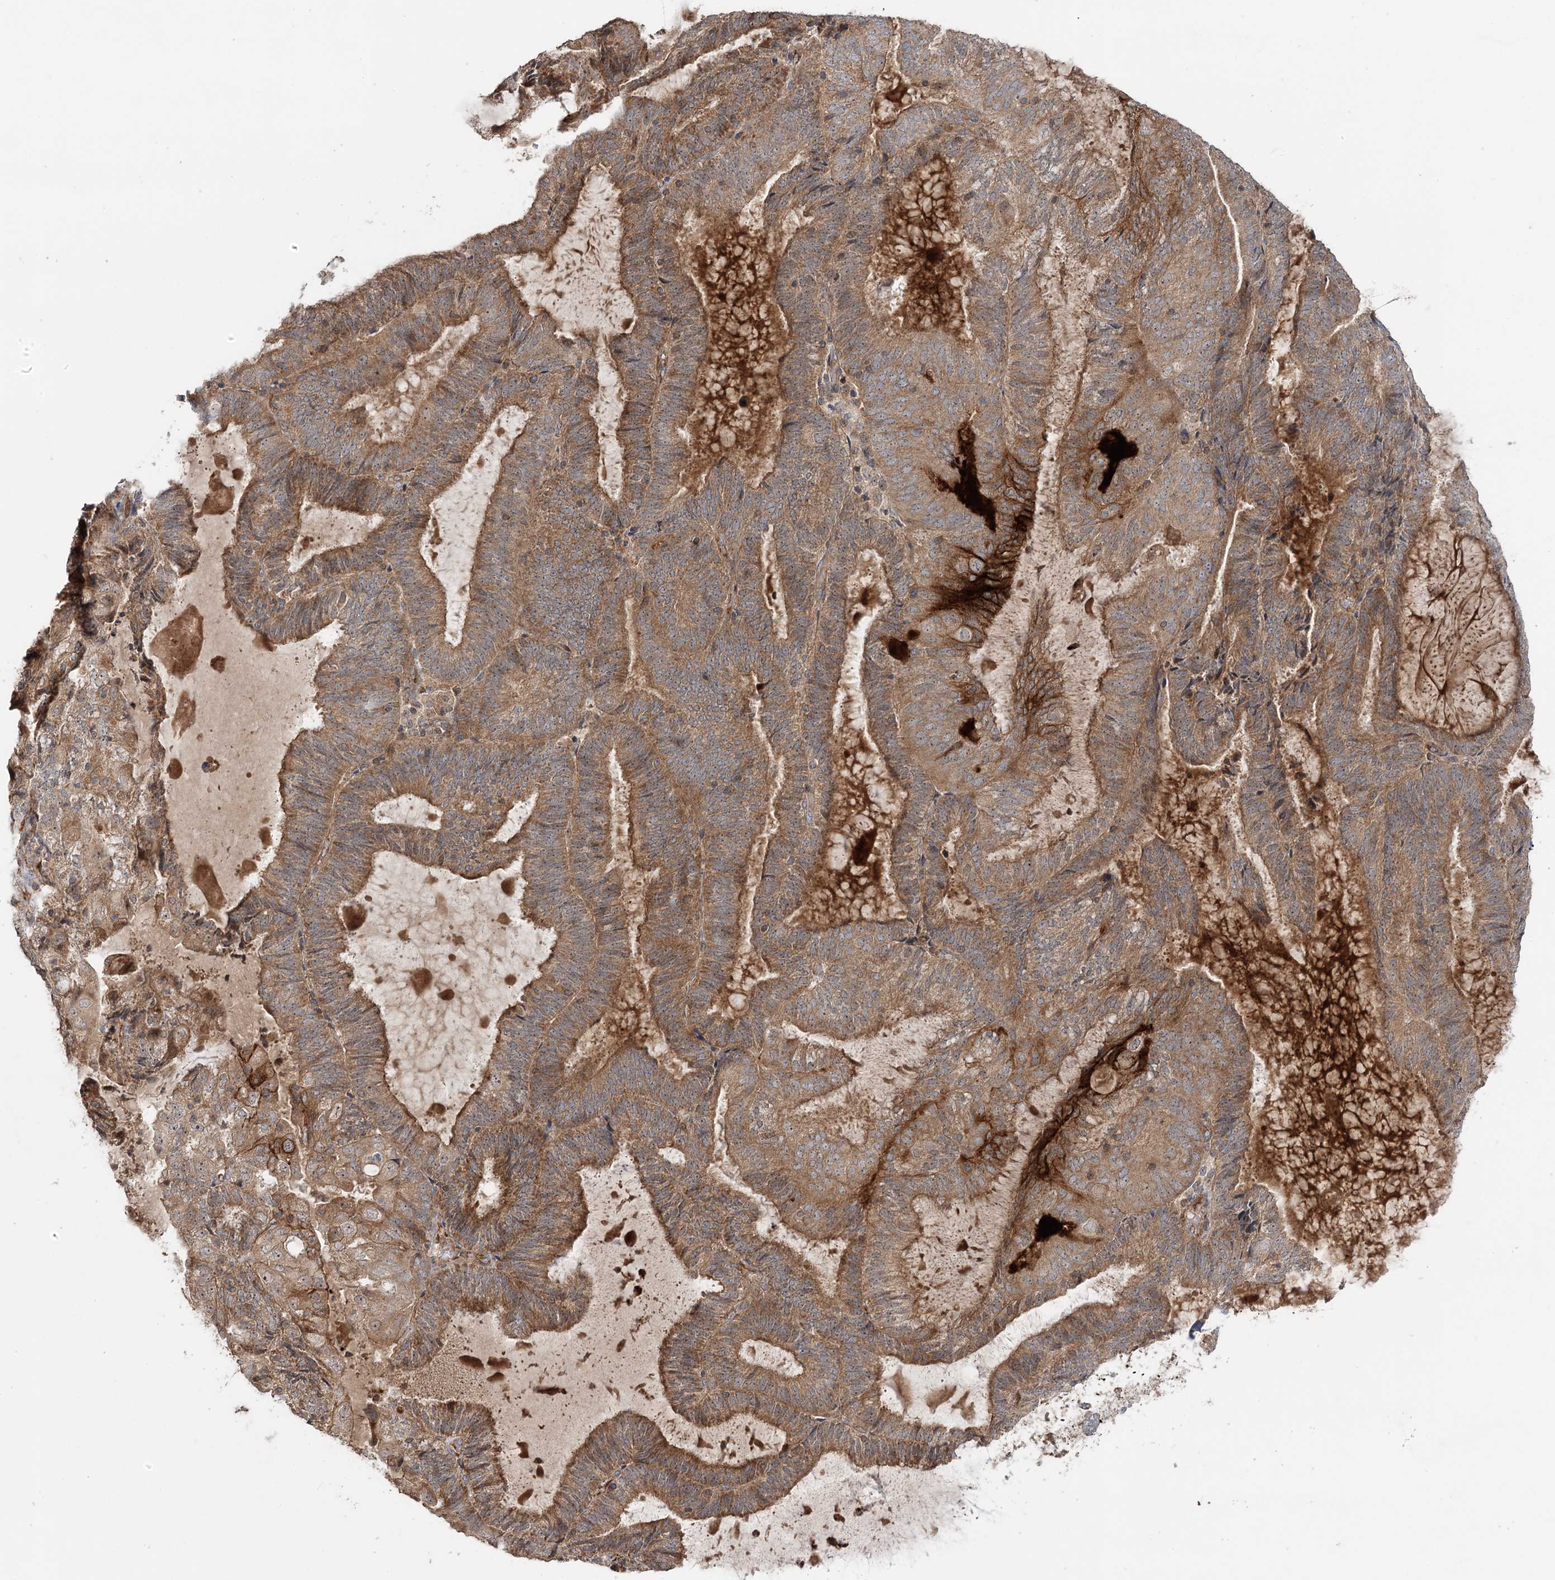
{"staining": {"intensity": "moderate", "quantity": ">75%", "location": "cytoplasmic/membranous,nuclear"}, "tissue": "endometrial cancer", "cell_type": "Tumor cells", "image_type": "cancer", "snomed": [{"axis": "morphology", "description": "Adenocarcinoma, NOS"}, {"axis": "topography", "description": "Endometrium"}], "caption": "Immunohistochemistry (IHC) (DAB (3,3'-diaminobenzidine)) staining of human endometrial cancer (adenocarcinoma) reveals moderate cytoplasmic/membranous and nuclear protein expression in approximately >75% of tumor cells. Immunohistochemistry stains the protein in brown and the nuclei are stained blue.", "gene": "RAPGEF6", "patient": {"sex": "female", "age": 81}}